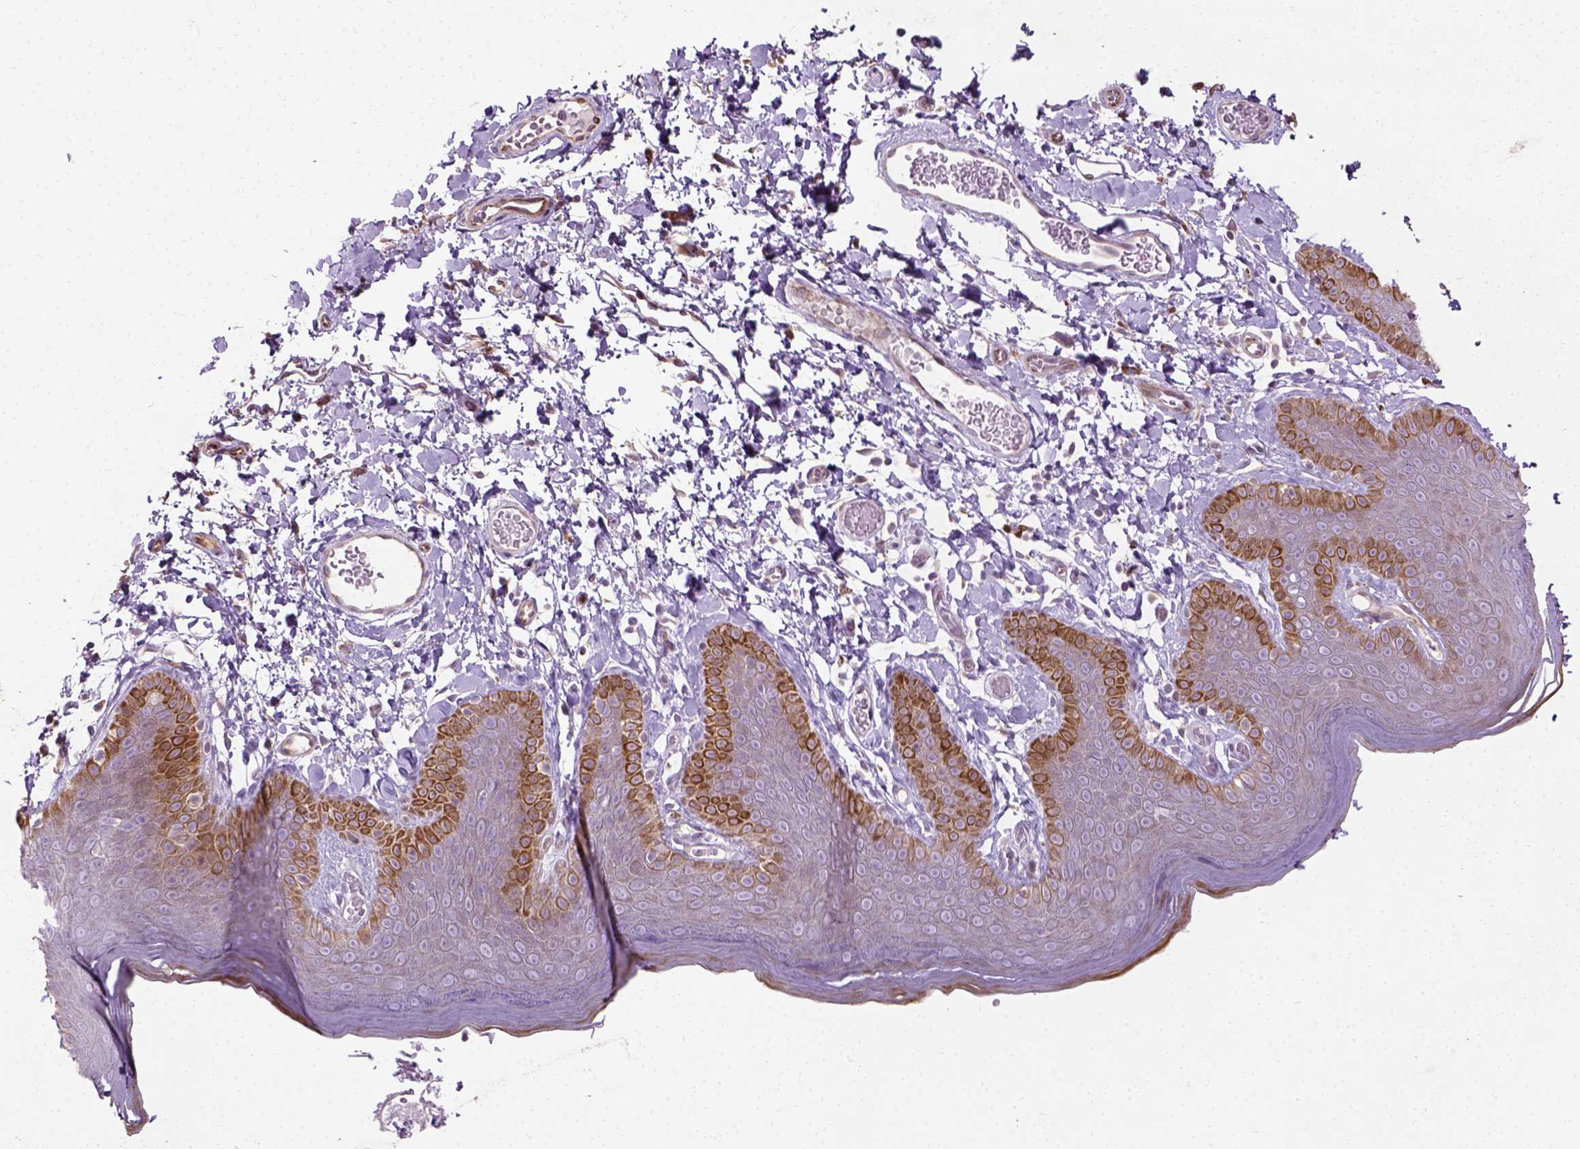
{"staining": {"intensity": "strong", "quantity": "25%-75%", "location": "cytoplasmic/membranous"}, "tissue": "skin", "cell_type": "Epidermal cells", "image_type": "normal", "snomed": [{"axis": "morphology", "description": "Normal tissue, NOS"}, {"axis": "topography", "description": "Anal"}], "caption": "Epidermal cells display strong cytoplasmic/membranous expression in approximately 25%-75% of cells in unremarkable skin. (DAB = brown stain, brightfield microscopy at high magnification).", "gene": "PKP3", "patient": {"sex": "male", "age": 53}}